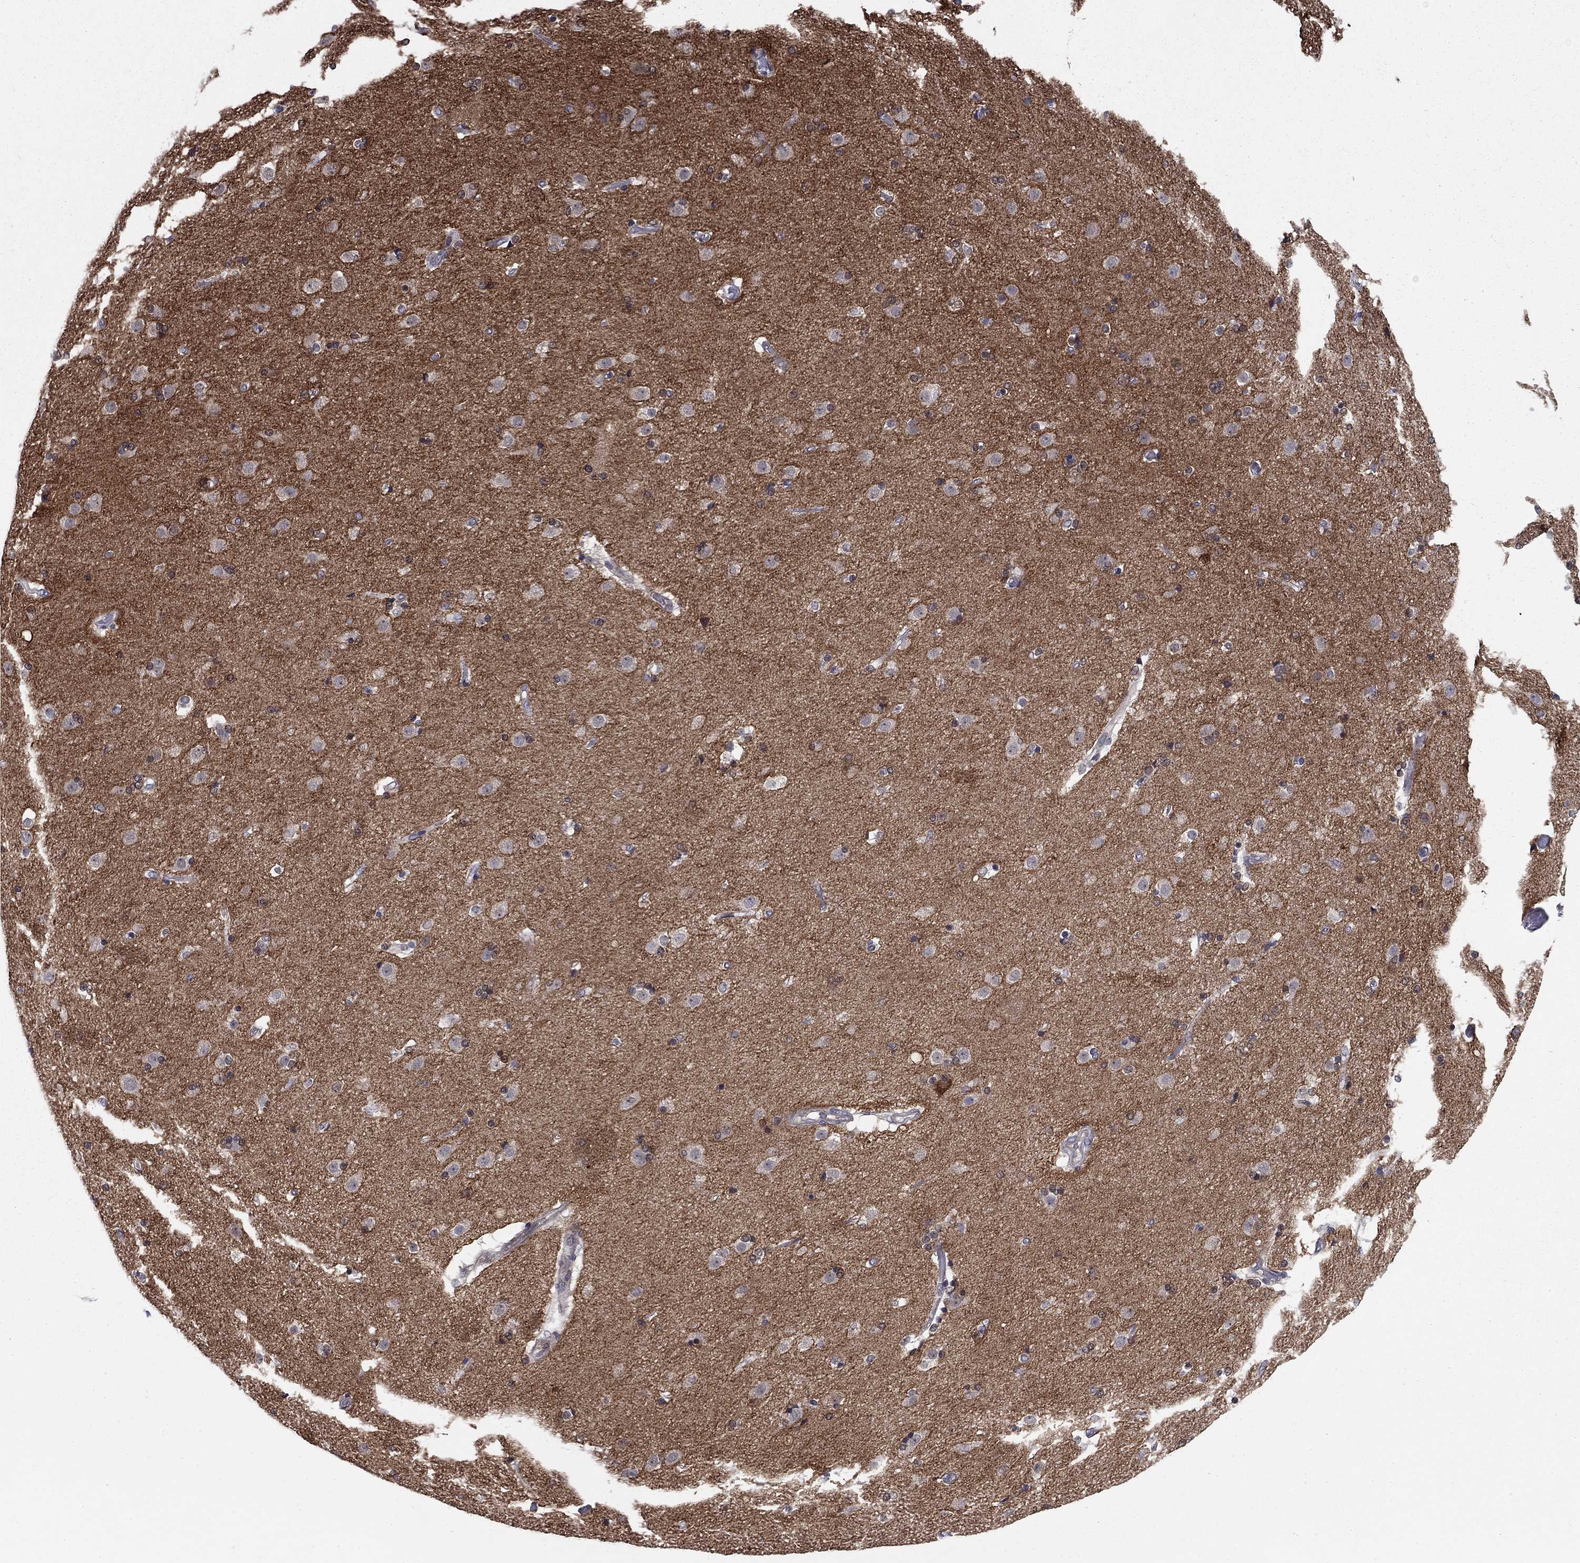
{"staining": {"intensity": "moderate", "quantity": "<25%", "location": "cytoplasmic/membranous"}, "tissue": "caudate", "cell_type": "Glial cells", "image_type": "normal", "snomed": [{"axis": "morphology", "description": "Normal tissue, NOS"}, {"axis": "topography", "description": "Lateral ventricle wall"}], "caption": "Protein expression analysis of benign caudate exhibits moderate cytoplasmic/membranous expression in about <25% of glial cells. (IHC, brightfield microscopy, high magnification).", "gene": "STMN1", "patient": {"sex": "male", "age": 54}}